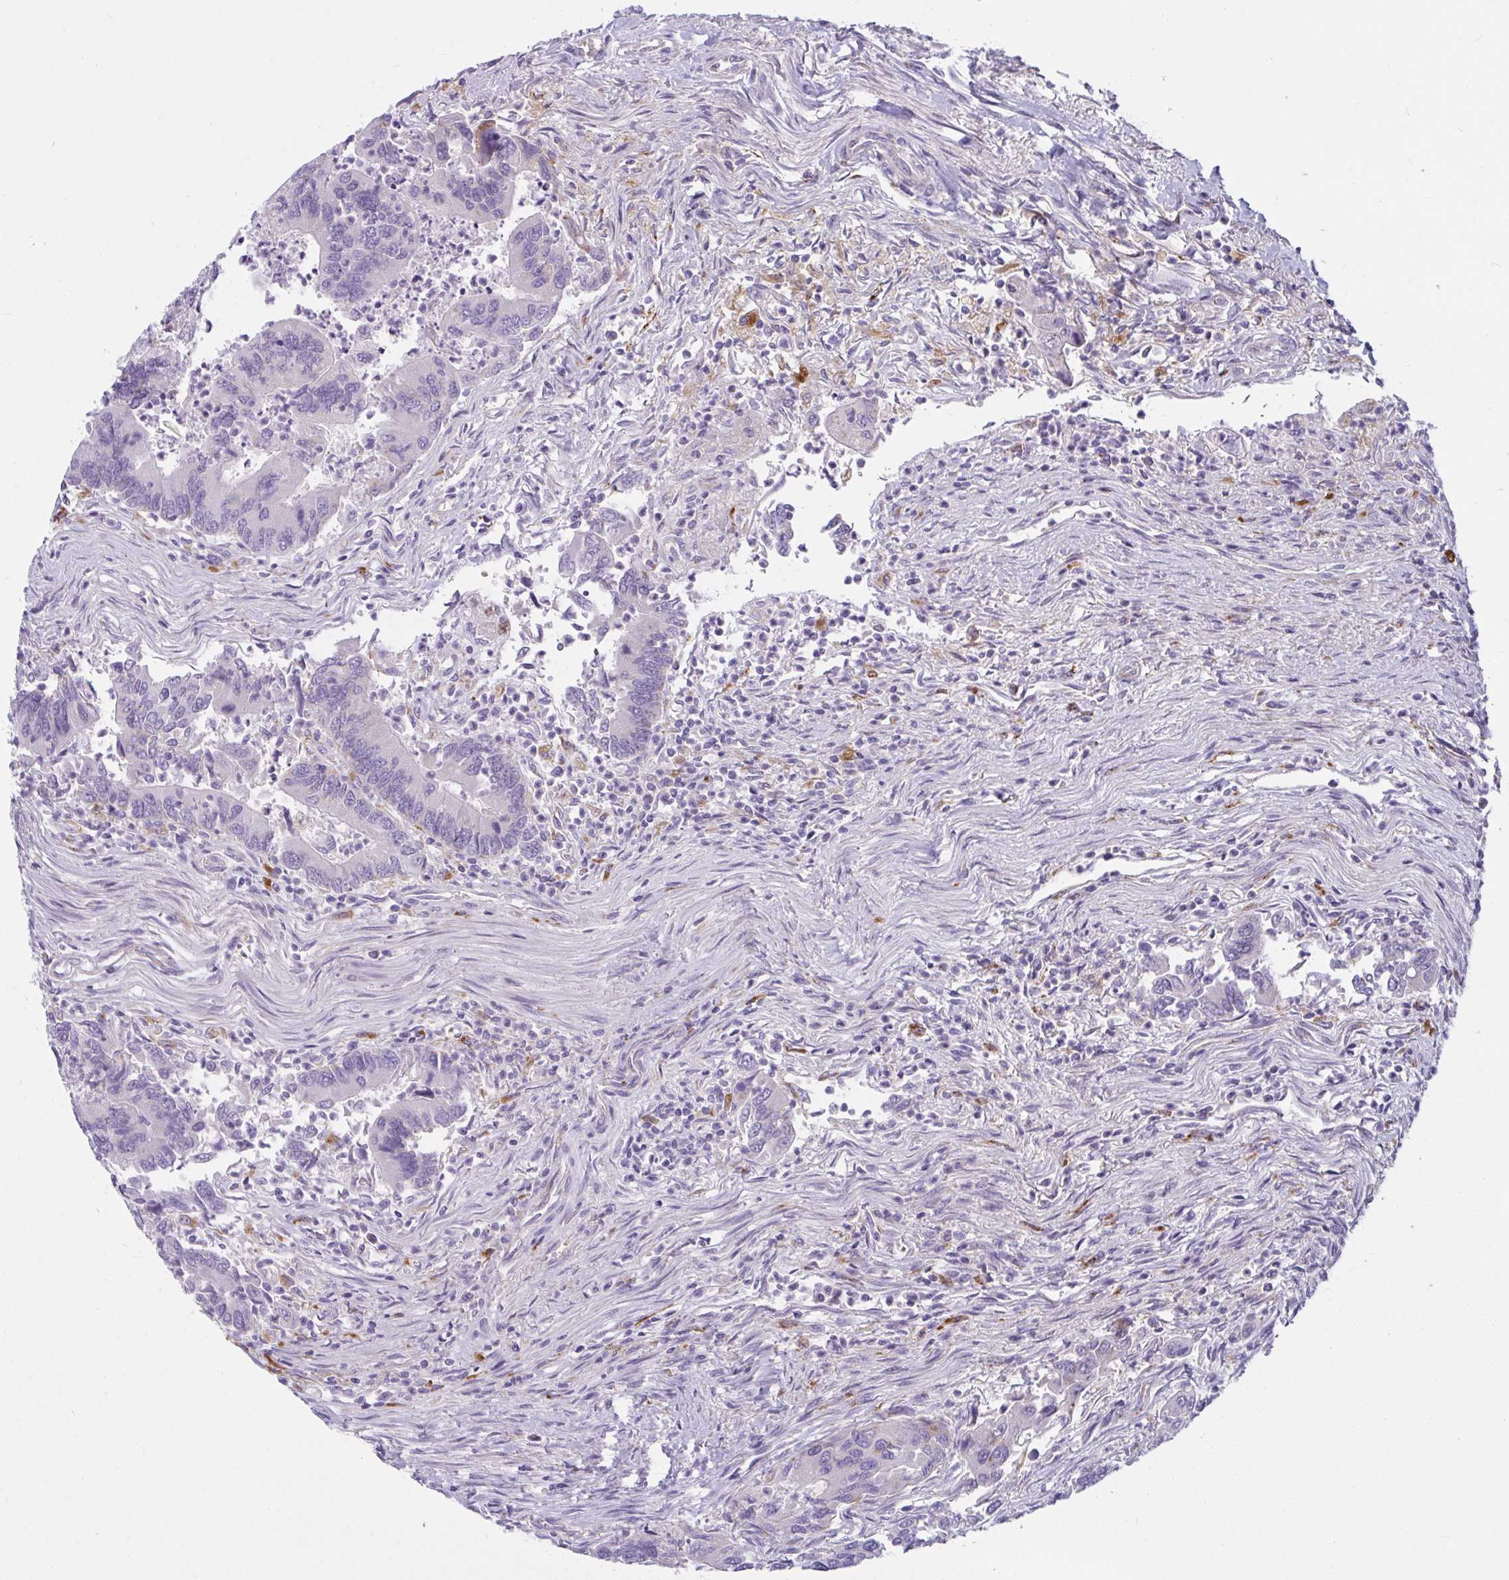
{"staining": {"intensity": "negative", "quantity": "none", "location": "none"}, "tissue": "colorectal cancer", "cell_type": "Tumor cells", "image_type": "cancer", "snomed": [{"axis": "morphology", "description": "Adenocarcinoma, NOS"}, {"axis": "topography", "description": "Colon"}], "caption": "An image of colorectal cancer (adenocarcinoma) stained for a protein exhibits no brown staining in tumor cells. The staining is performed using DAB (3,3'-diaminobenzidine) brown chromogen with nuclei counter-stained in using hematoxylin.", "gene": "CTSZ", "patient": {"sex": "female", "age": 67}}